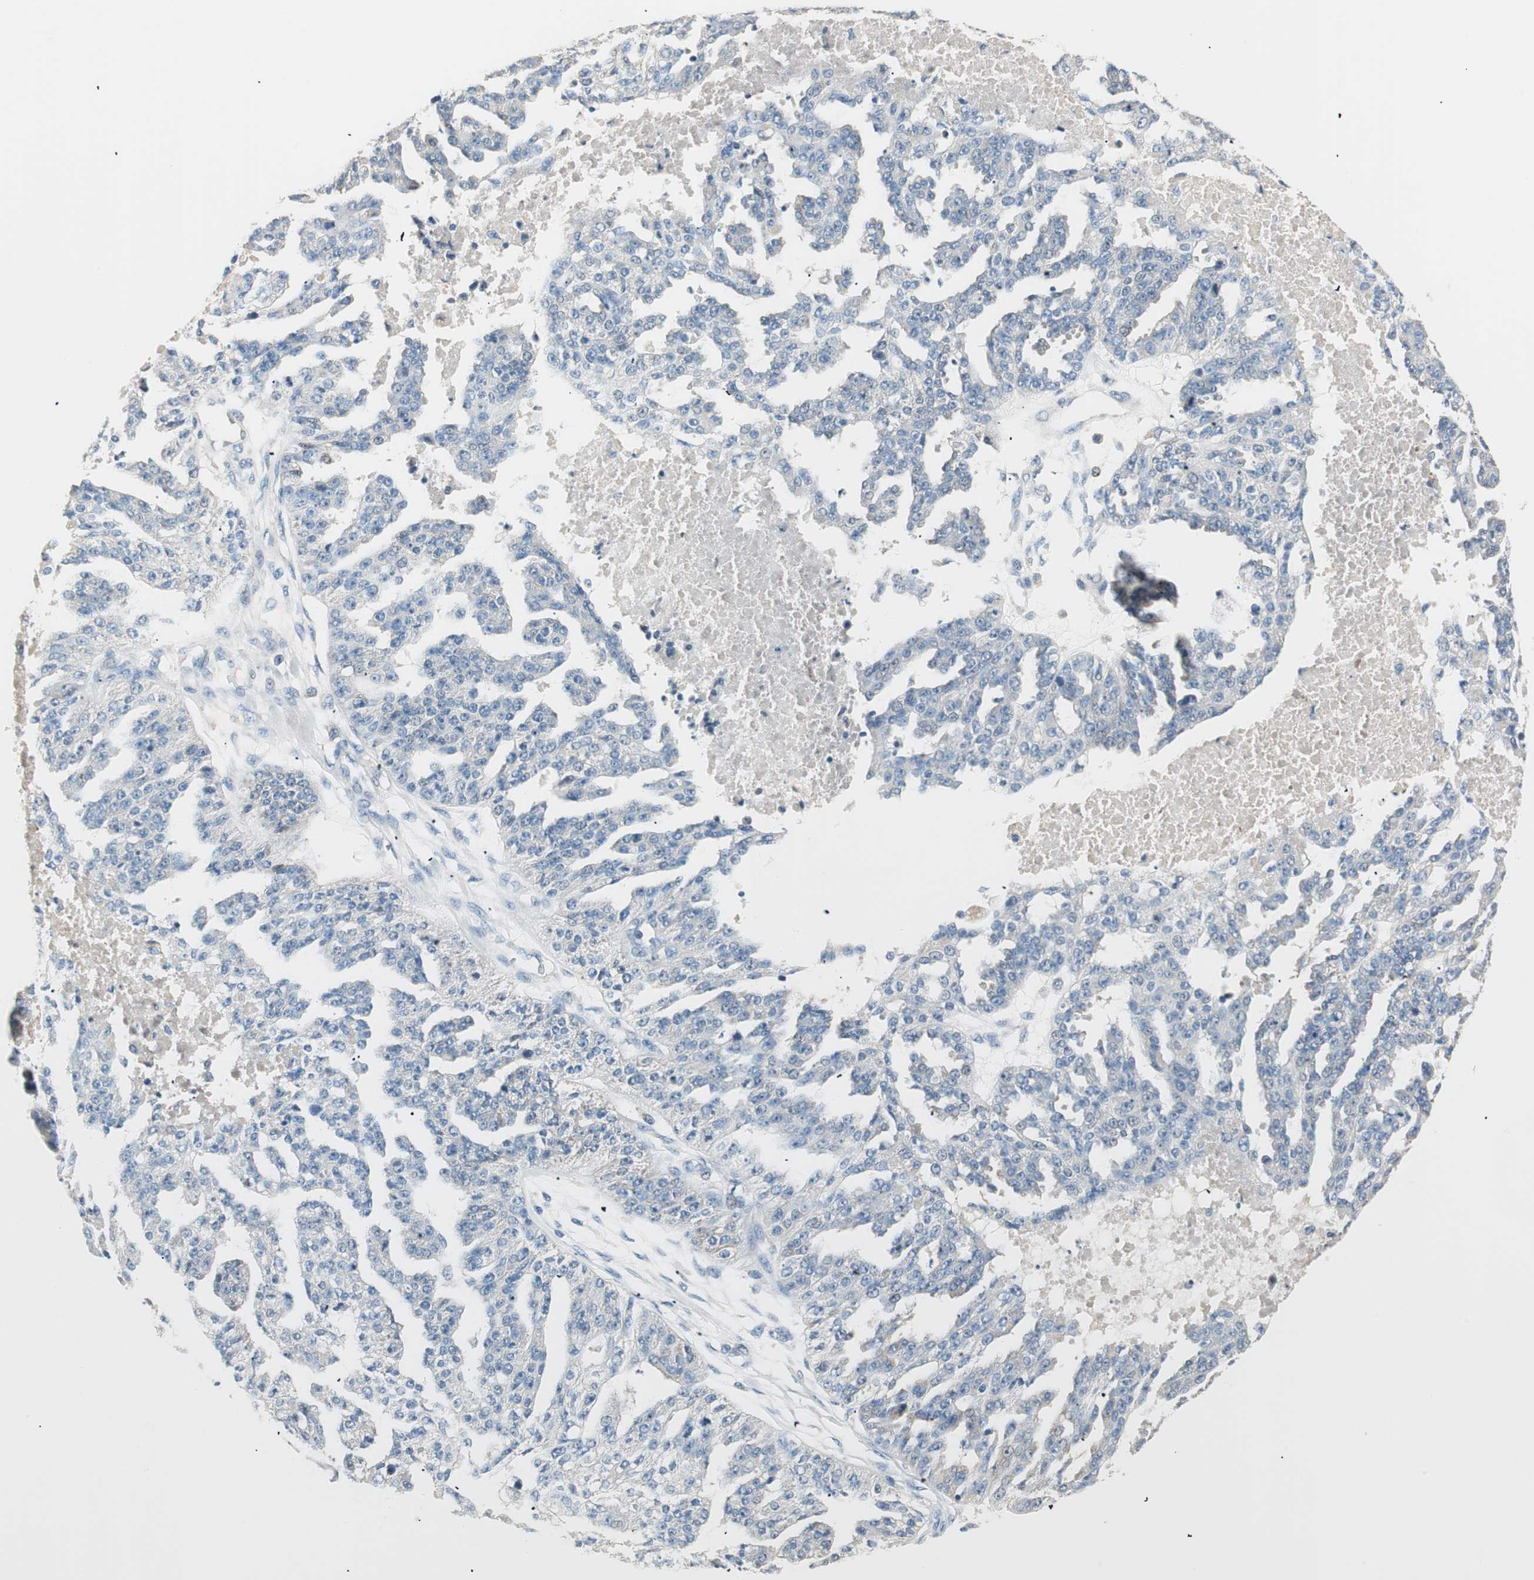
{"staining": {"intensity": "negative", "quantity": "none", "location": "none"}, "tissue": "ovarian cancer", "cell_type": "Tumor cells", "image_type": "cancer", "snomed": [{"axis": "morphology", "description": "Cystadenocarcinoma, serous, NOS"}, {"axis": "topography", "description": "Ovary"}], "caption": "A histopathology image of human ovarian cancer (serous cystadenocarcinoma) is negative for staining in tumor cells.", "gene": "RAD54B", "patient": {"sex": "female", "age": 58}}